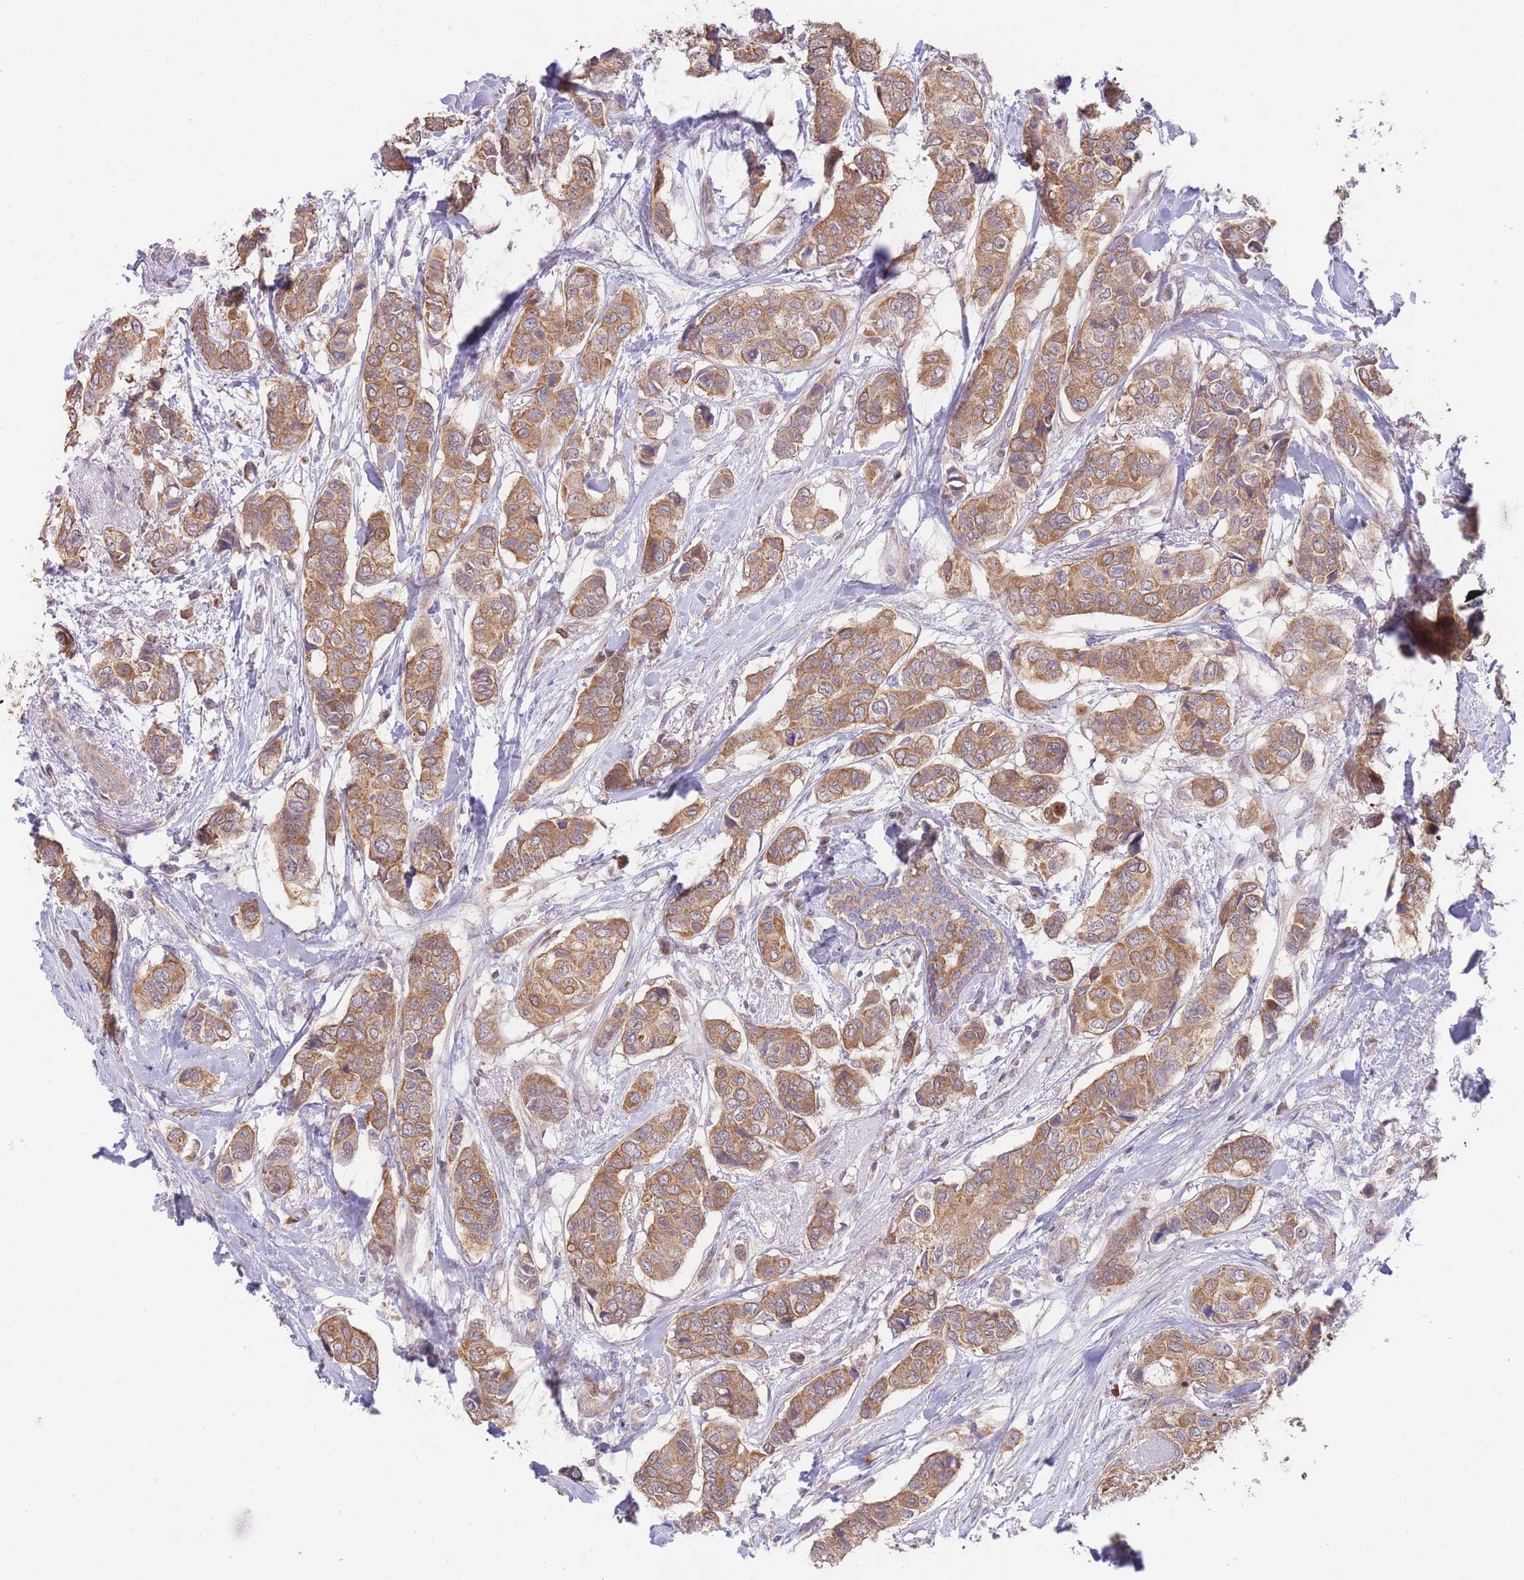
{"staining": {"intensity": "moderate", "quantity": ">75%", "location": "cytoplasmic/membranous"}, "tissue": "breast cancer", "cell_type": "Tumor cells", "image_type": "cancer", "snomed": [{"axis": "morphology", "description": "Lobular carcinoma"}, {"axis": "topography", "description": "Breast"}], "caption": "This image exhibits breast cancer stained with IHC to label a protein in brown. The cytoplasmic/membranous of tumor cells show moderate positivity for the protein. Nuclei are counter-stained blue.", "gene": "BOLA2B", "patient": {"sex": "female", "age": 51}}